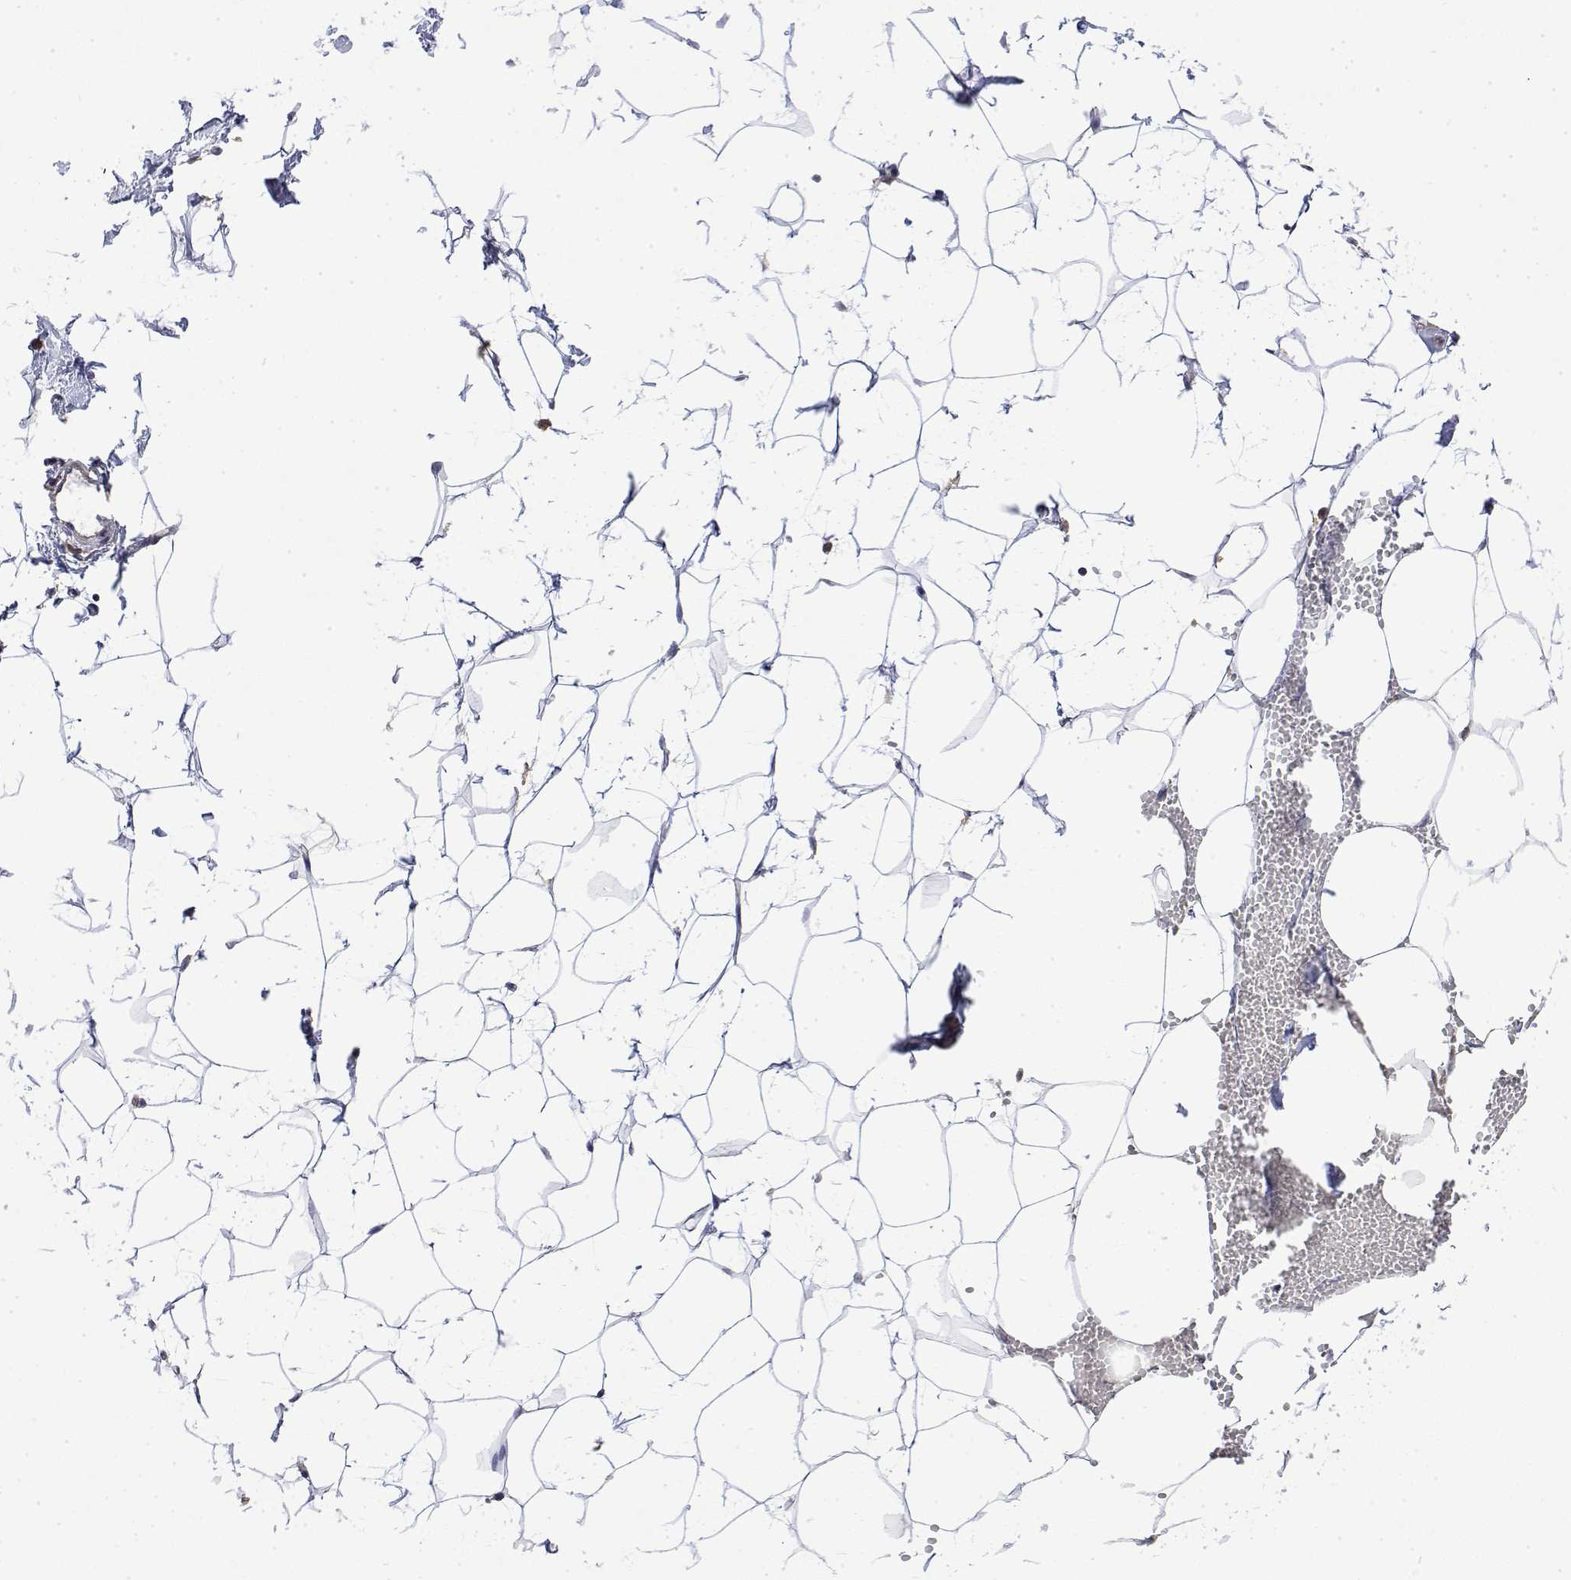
{"staining": {"intensity": "negative", "quantity": "none", "location": "none"}, "tissue": "breast", "cell_type": "Adipocytes", "image_type": "normal", "snomed": [{"axis": "morphology", "description": "Normal tissue, NOS"}, {"axis": "topography", "description": "Breast"}], "caption": "The immunohistochemistry (IHC) histopathology image has no significant staining in adipocytes of breast.", "gene": "PACSIN2", "patient": {"sex": "female", "age": 27}}